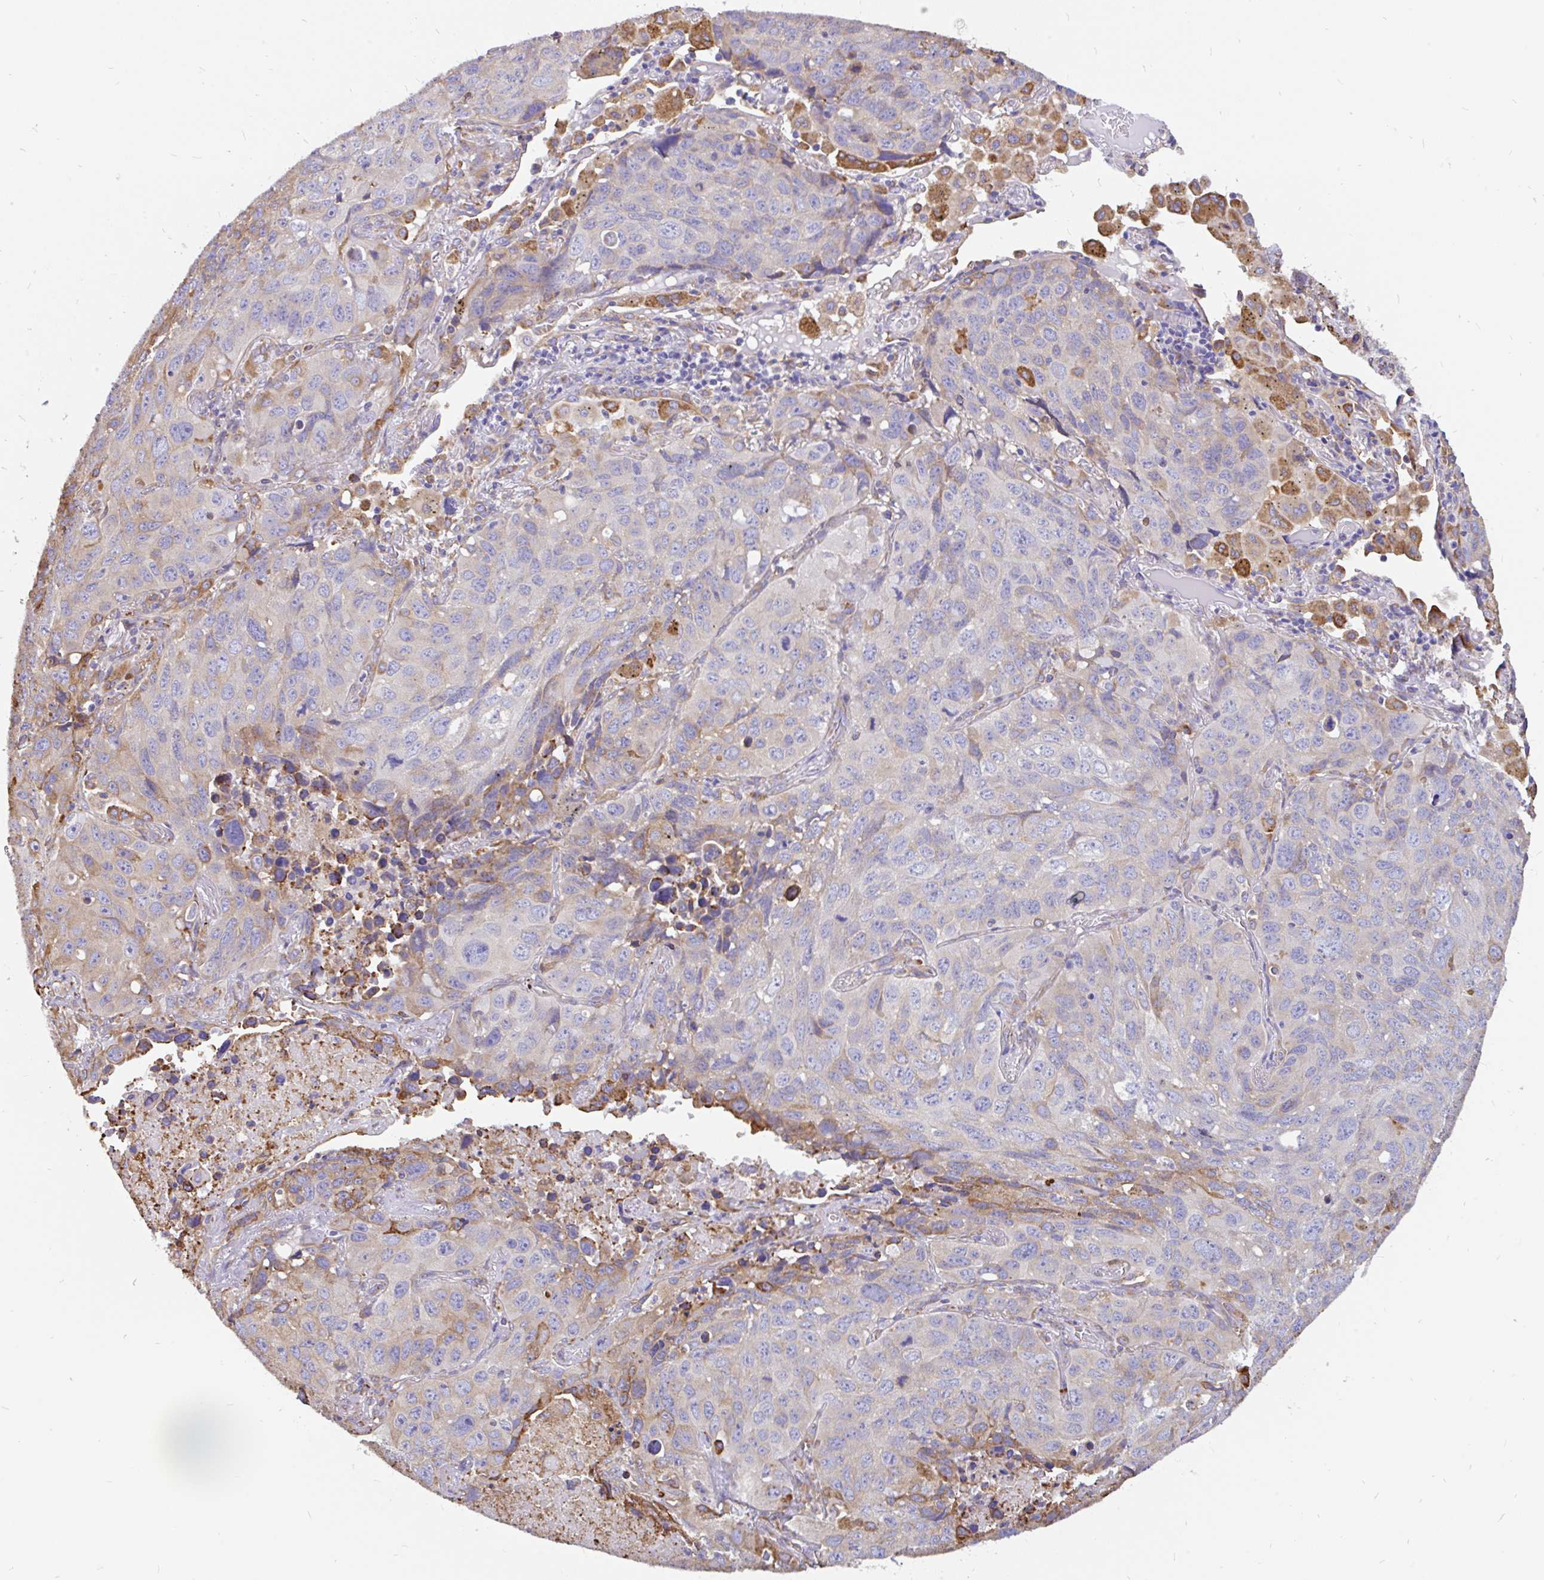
{"staining": {"intensity": "weak", "quantity": "<25%", "location": "cytoplasmic/membranous"}, "tissue": "lung cancer", "cell_type": "Tumor cells", "image_type": "cancer", "snomed": [{"axis": "morphology", "description": "Squamous cell carcinoma, NOS"}, {"axis": "topography", "description": "Lung"}], "caption": "Tumor cells show no significant protein expression in lung squamous cell carcinoma. (DAB immunohistochemistry (IHC), high magnification).", "gene": "EML5", "patient": {"sex": "male", "age": 60}}